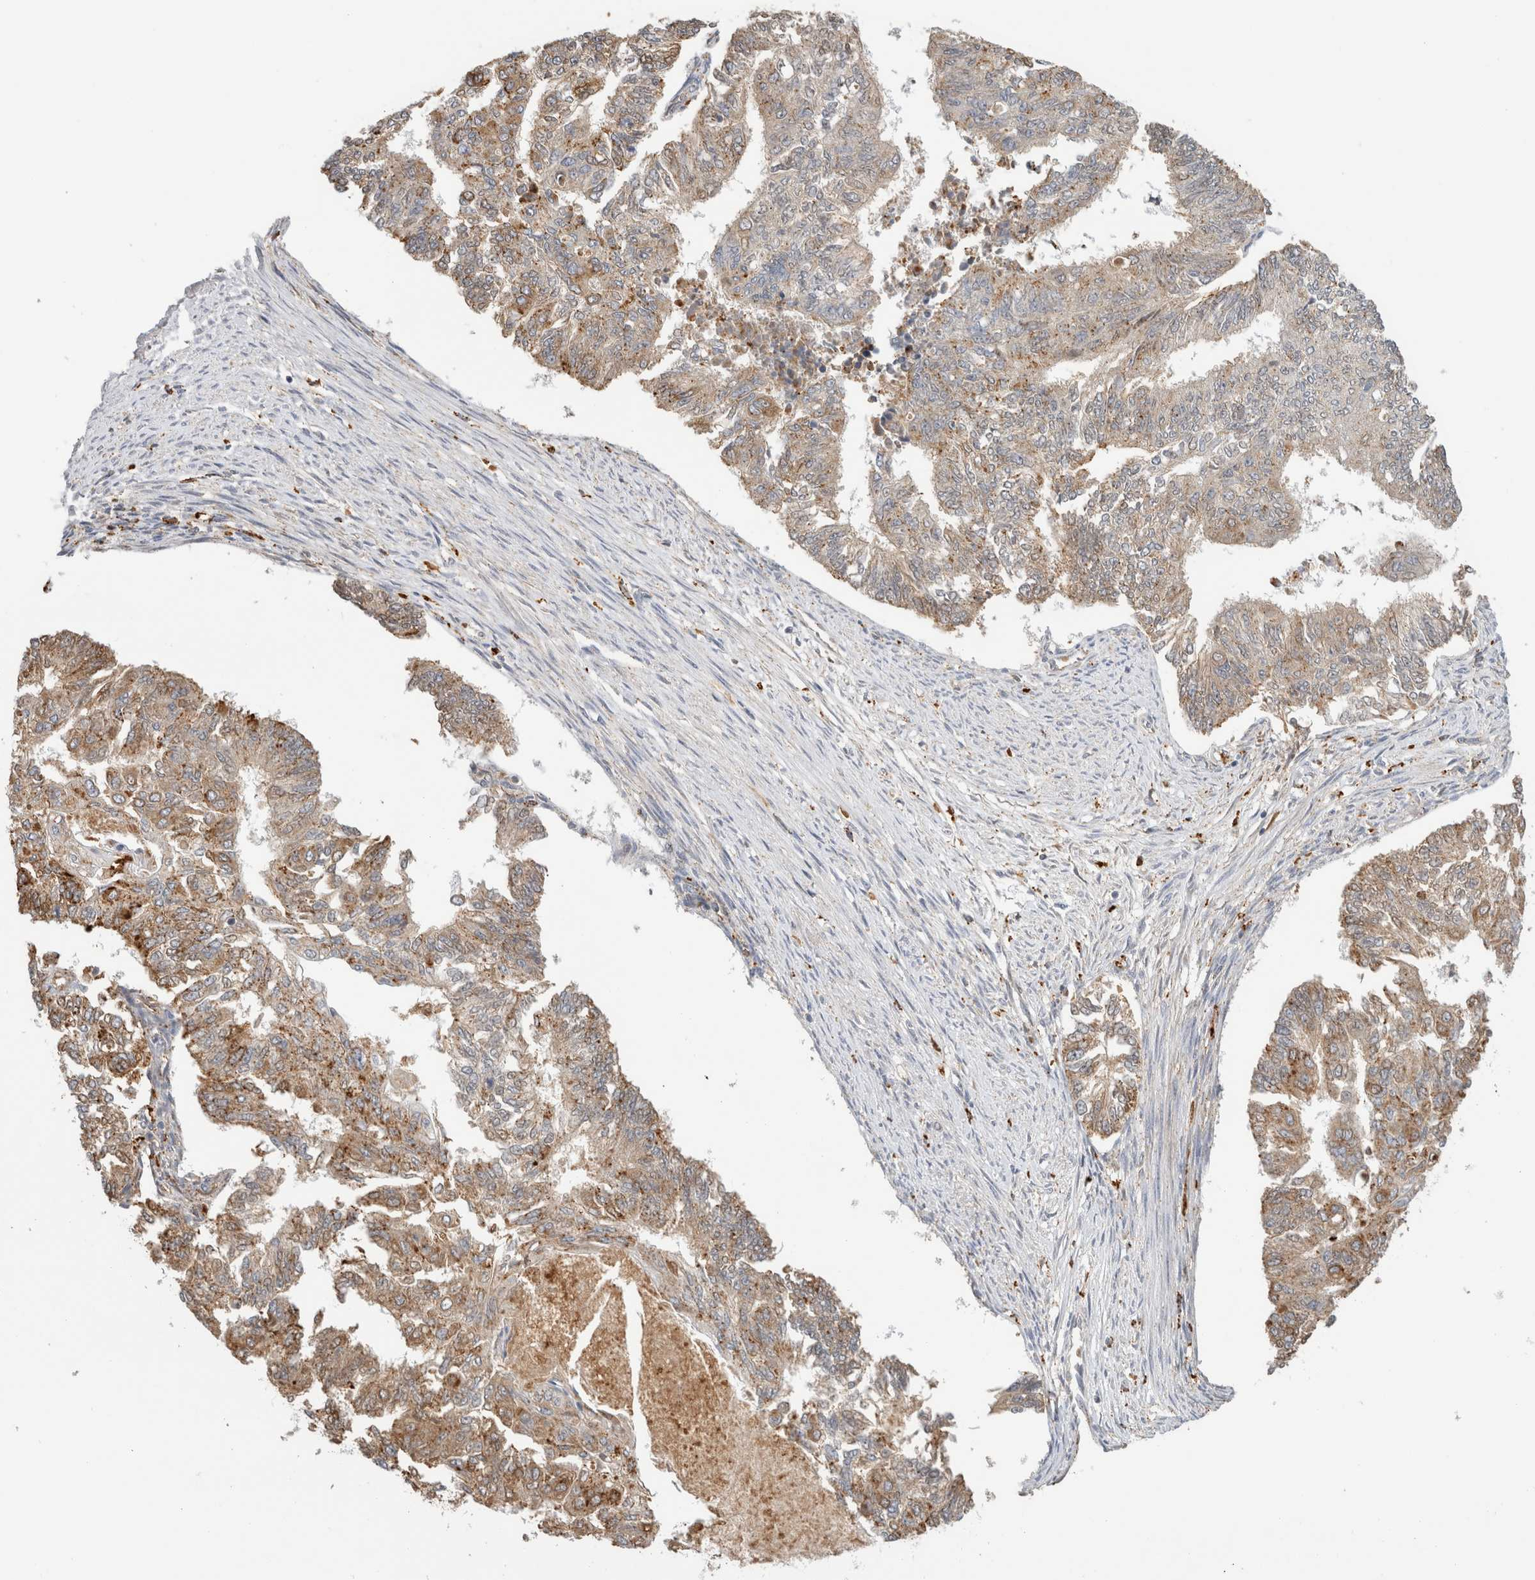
{"staining": {"intensity": "moderate", "quantity": ">75%", "location": "cytoplasmic/membranous"}, "tissue": "endometrial cancer", "cell_type": "Tumor cells", "image_type": "cancer", "snomed": [{"axis": "morphology", "description": "Adenocarcinoma, NOS"}, {"axis": "topography", "description": "Endometrium"}], "caption": "Human endometrial adenocarcinoma stained with a brown dye displays moderate cytoplasmic/membranous positive staining in about >75% of tumor cells.", "gene": "GNS", "patient": {"sex": "female", "age": 32}}